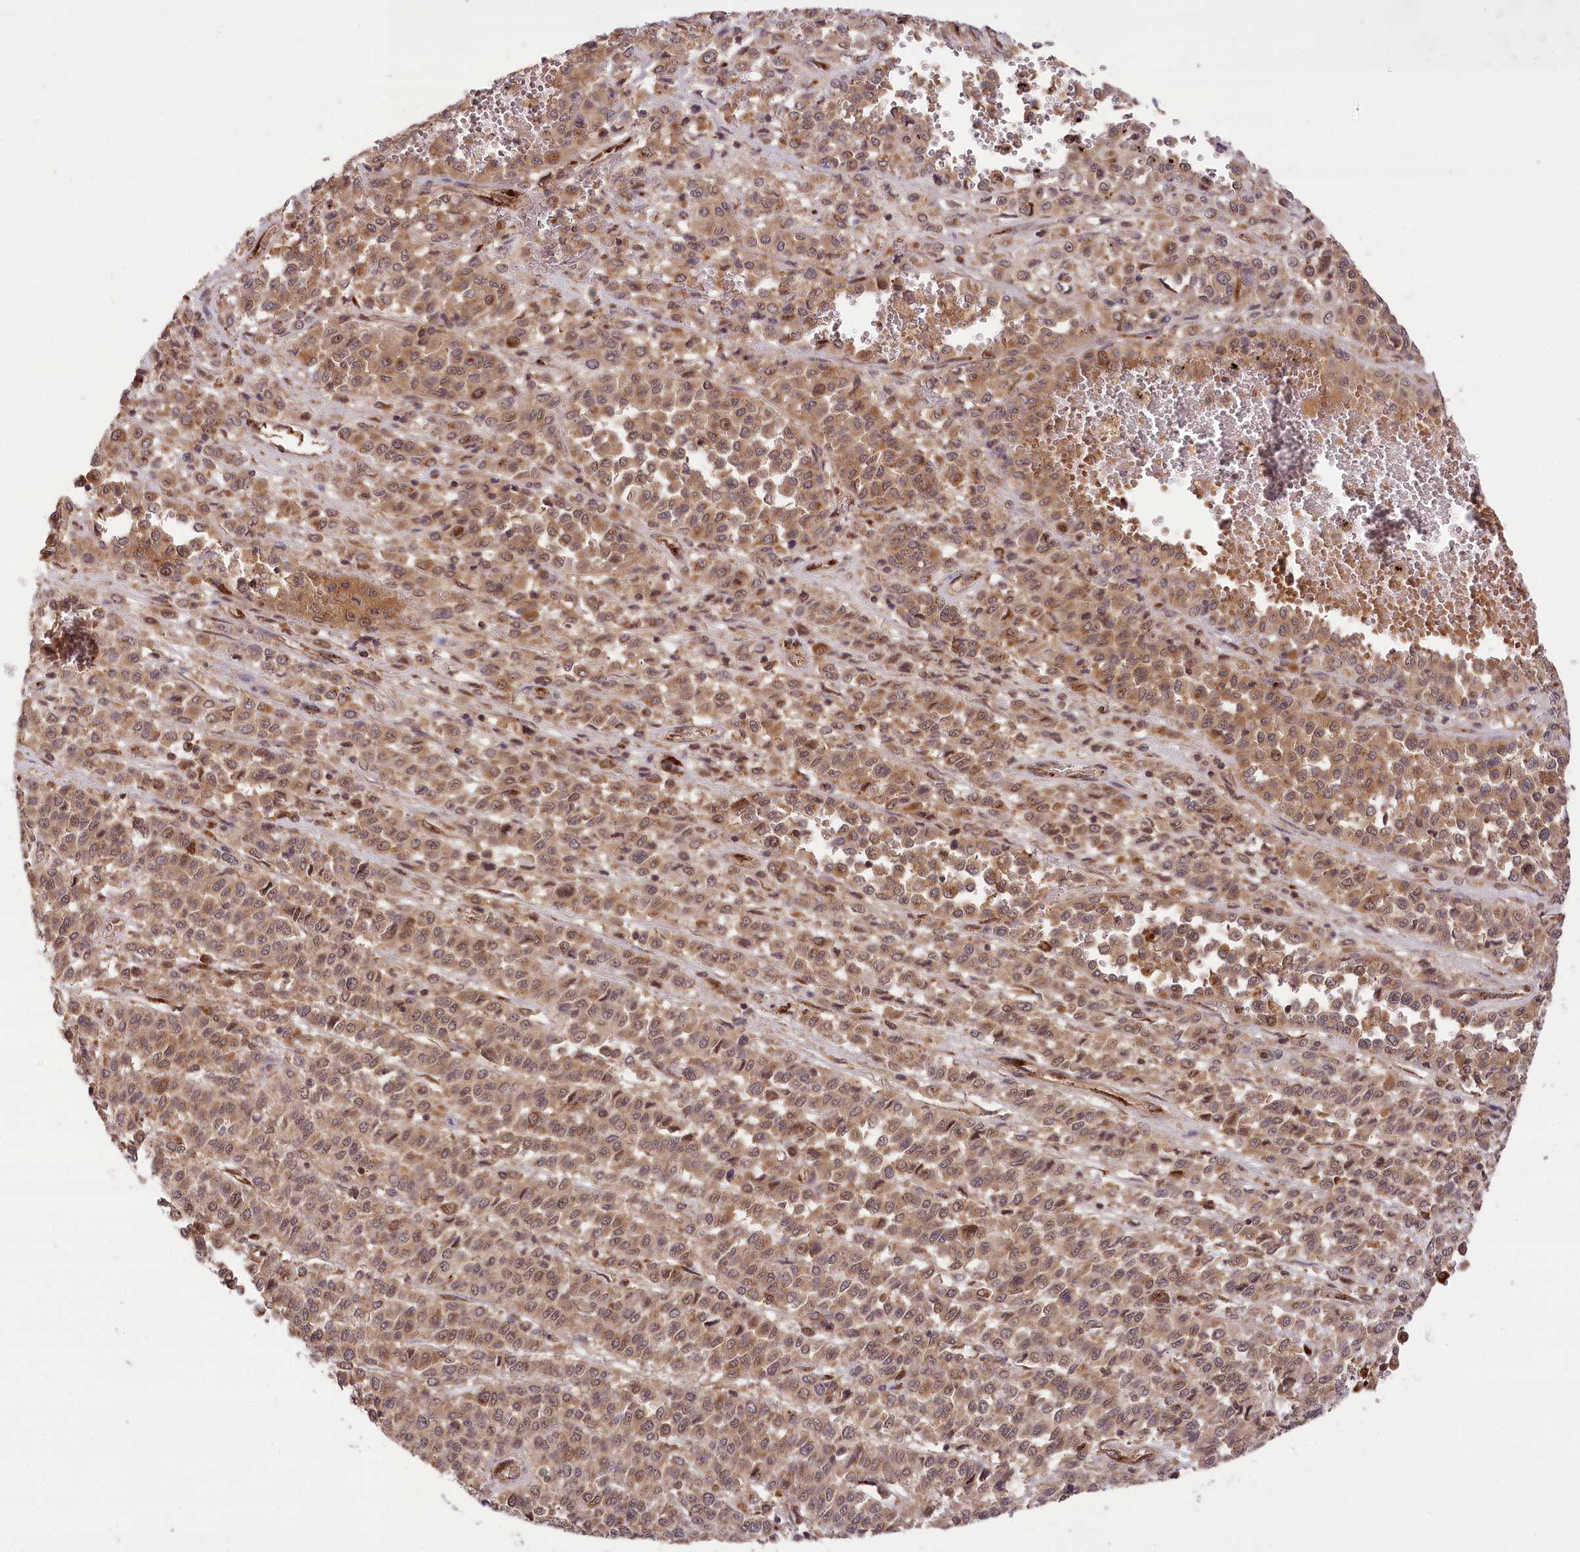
{"staining": {"intensity": "moderate", "quantity": ">75%", "location": "cytoplasmic/membranous,nuclear"}, "tissue": "melanoma", "cell_type": "Tumor cells", "image_type": "cancer", "snomed": [{"axis": "morphology", "description": "Malignant melanoma, Metastatic site"}, {"axis": "topography", "description": "Pancreas"}], "caption": "Human melanoma stained with a brown dye shows moderate cytoplasmic/membranous and nuclear positive expression in about >75% of tumor cells.", "gene": "CARD19", "patient": {"sex": "female", "age": 30}}